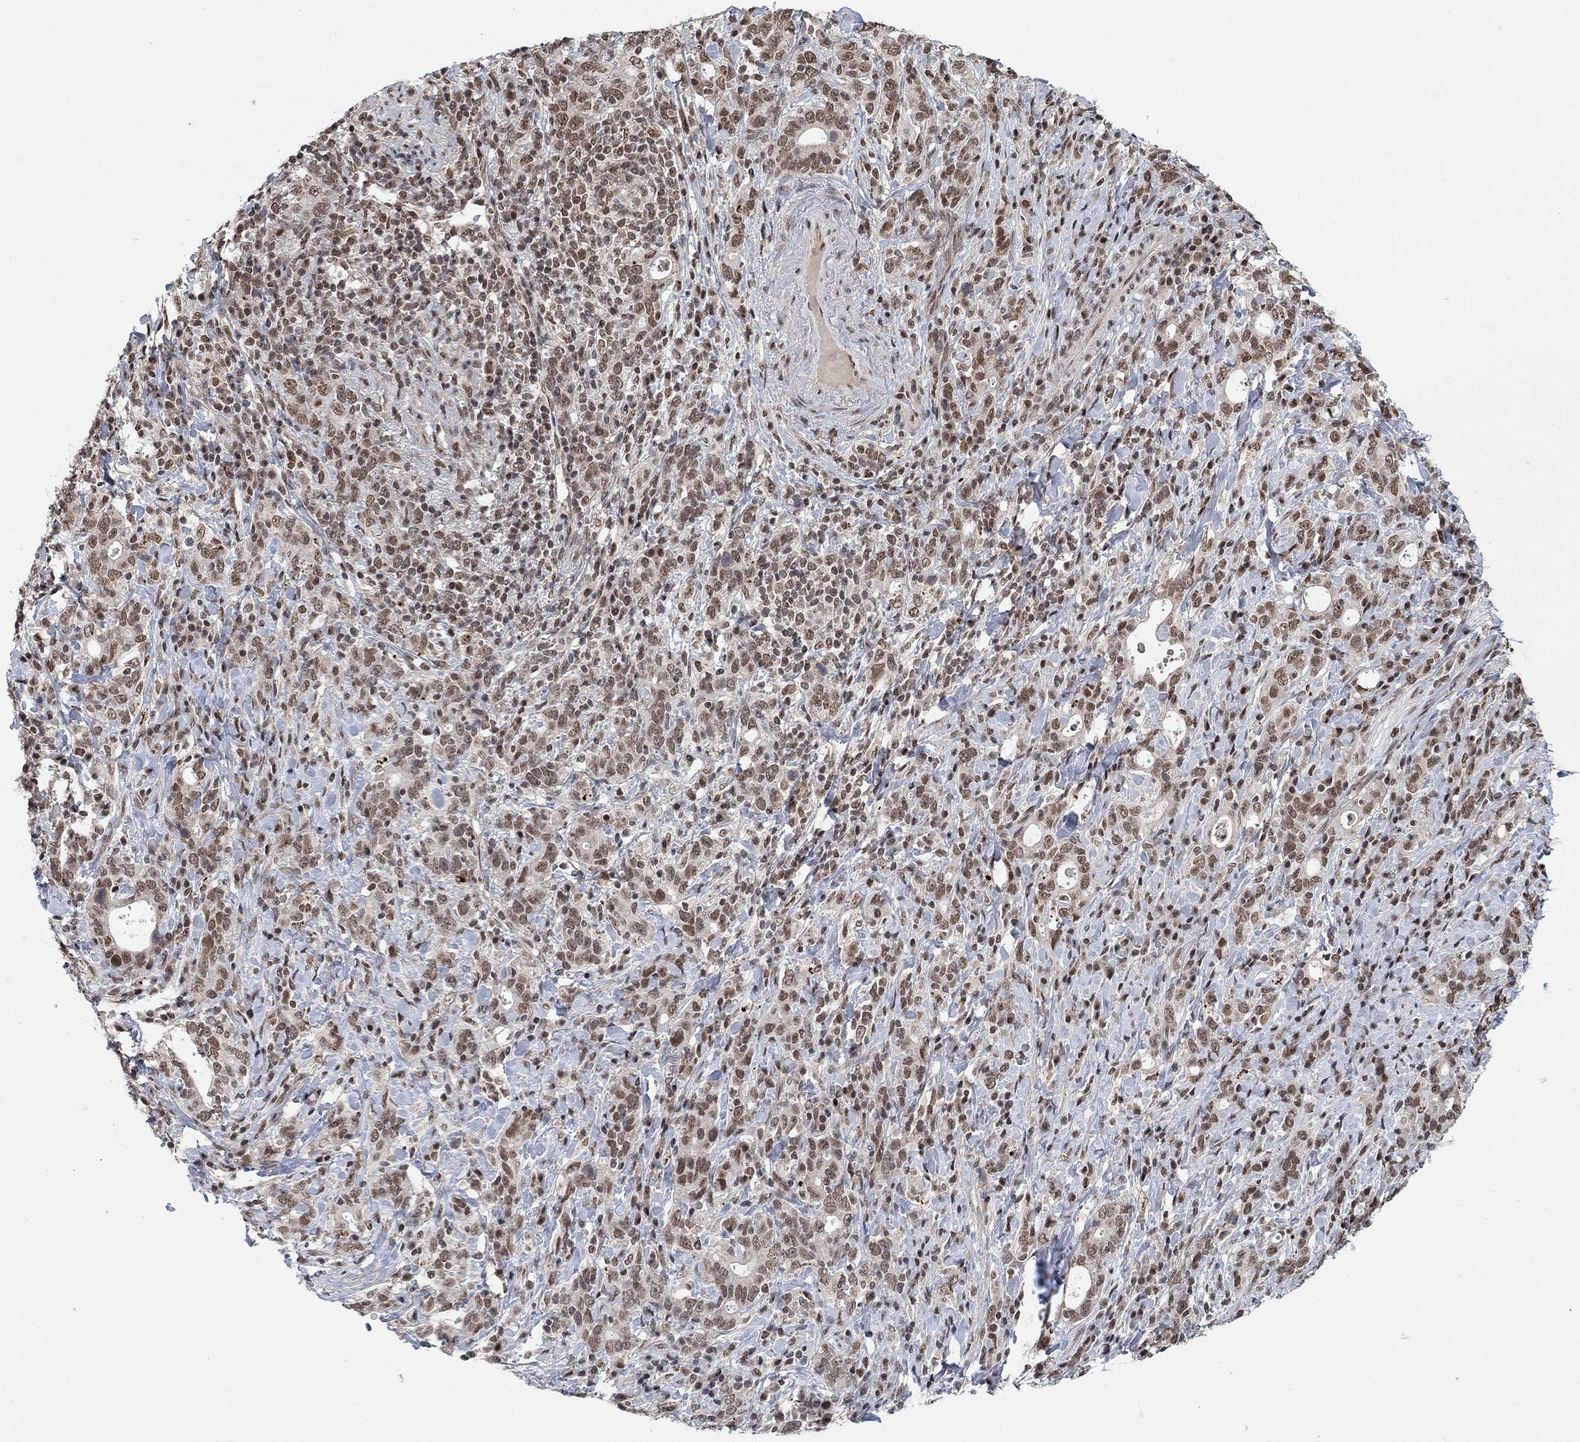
{"staining": {"intensity": "moderate", "quantity": ">75%", "location": "nuclear"}, "tissue": "stomach cancer", "cell_type": "Tumor cells", "image_type": "cancer", "snomed": [{"axis": "morphology", "description": "Adenocarcinoma, NOS"}, {"axis": "topography", "description": "Stomach"}], "caption": "A brown stain shows moderate nuclear expression of a protein in human stomach cancer (adenocarcinoma) tumor cells.", "gene": "THAP8", "patient": {"sex": "male", "age": 79}}